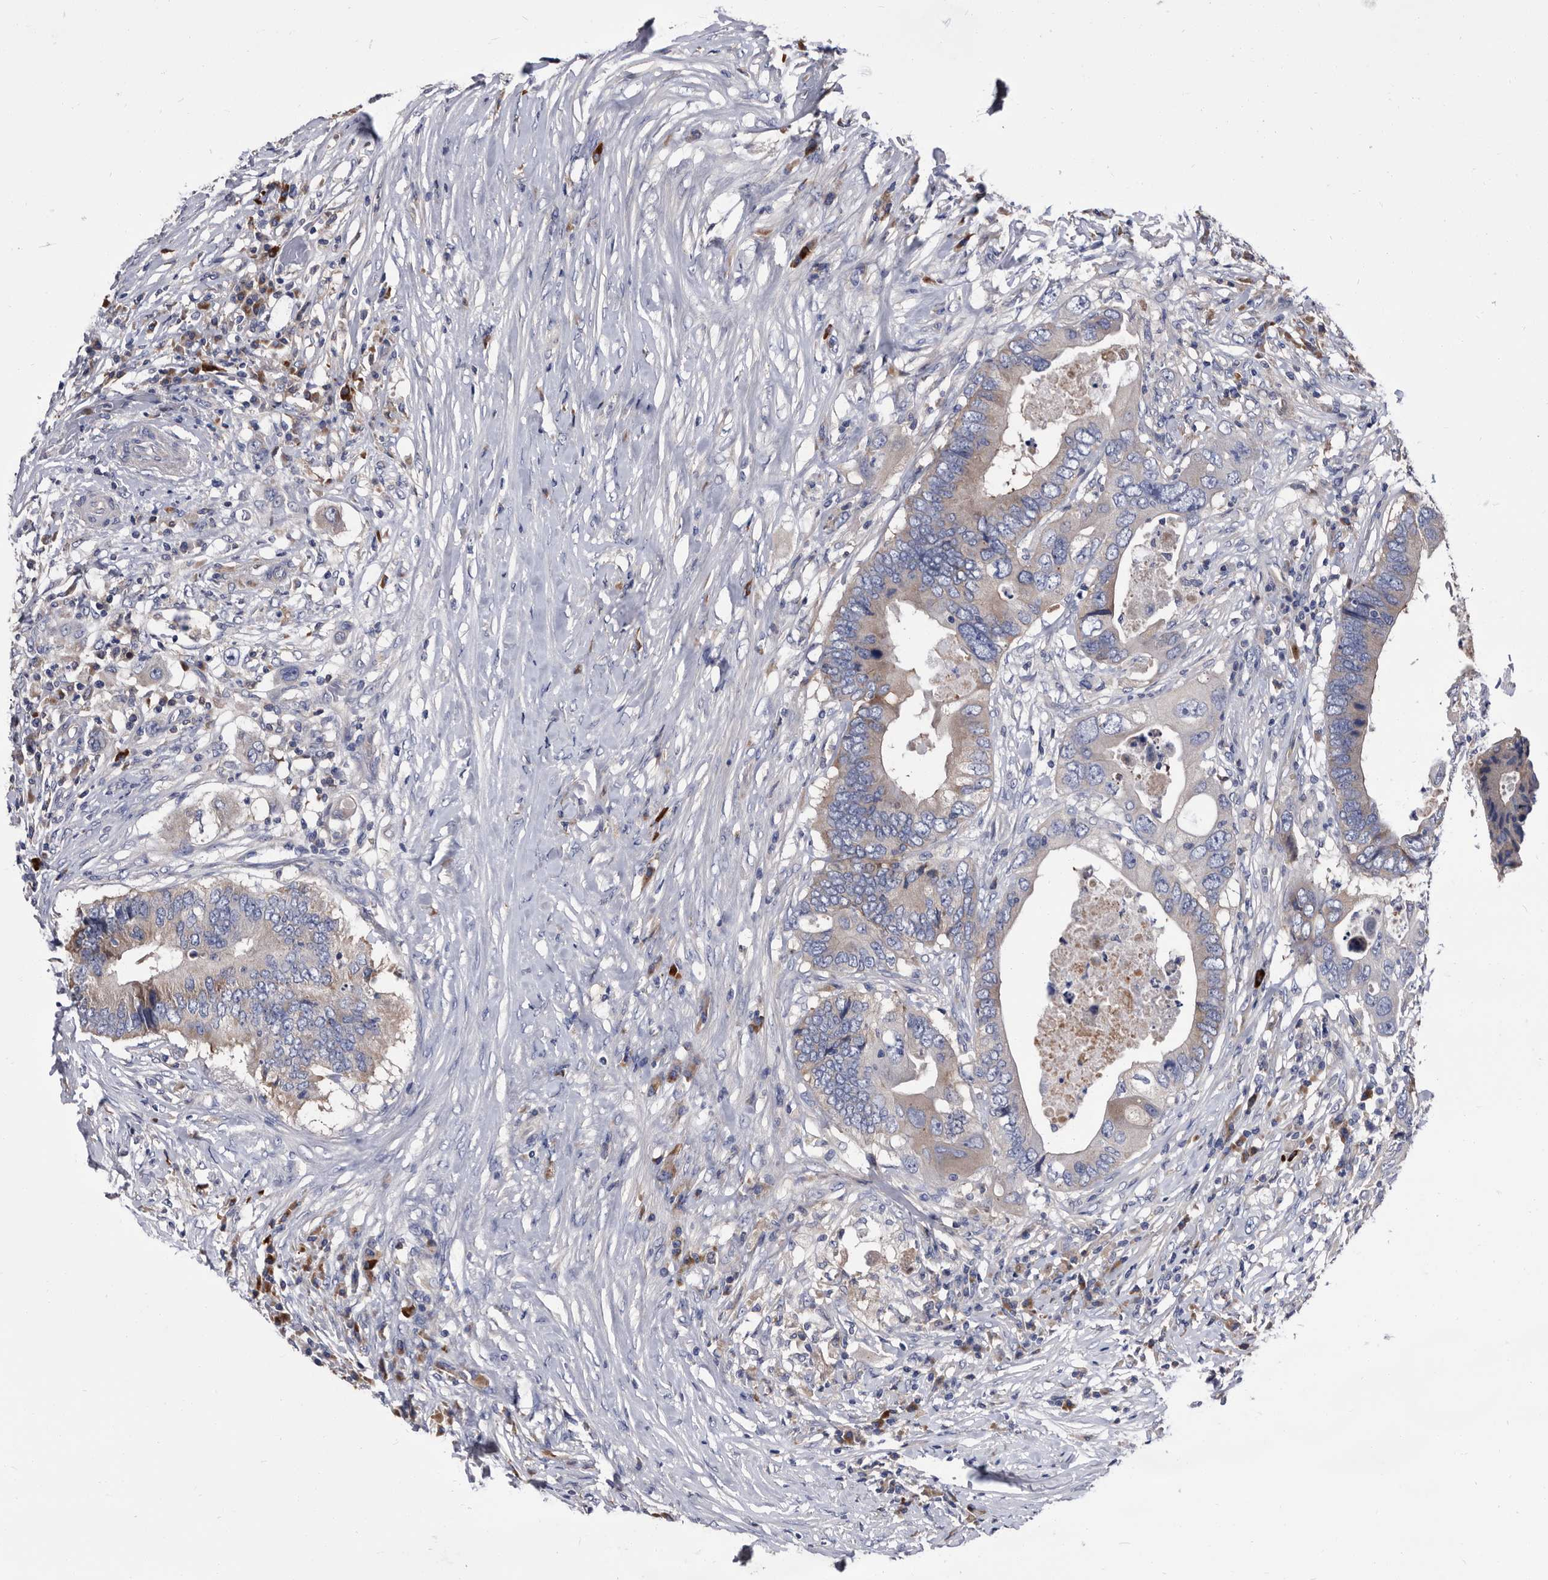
{"staining": {"intensity": "weak", "quantity": ">75%", "location": "cytoplasmic/membranous"}, "tissue": "colorectal cancer", "cell_type": "Tumor cells", "image_type": "cancer", "snomed": [{"axis": "morphology", "description": "Adenocarcinoma, NOS"}, {"axis": "topography", "description": "Colon"}], "caption": "Immunohistochemistry of human colorectal cancer (adenocarcinoma) displays low levels of weak cytoplasmic/membranous positivity in about >75% of tumor cells. Ihc stains the protein of interest in brown and the nuclei are stained blue.", "gene": "DTNBP1", "patient": {"sex": "male", "age": 71}}